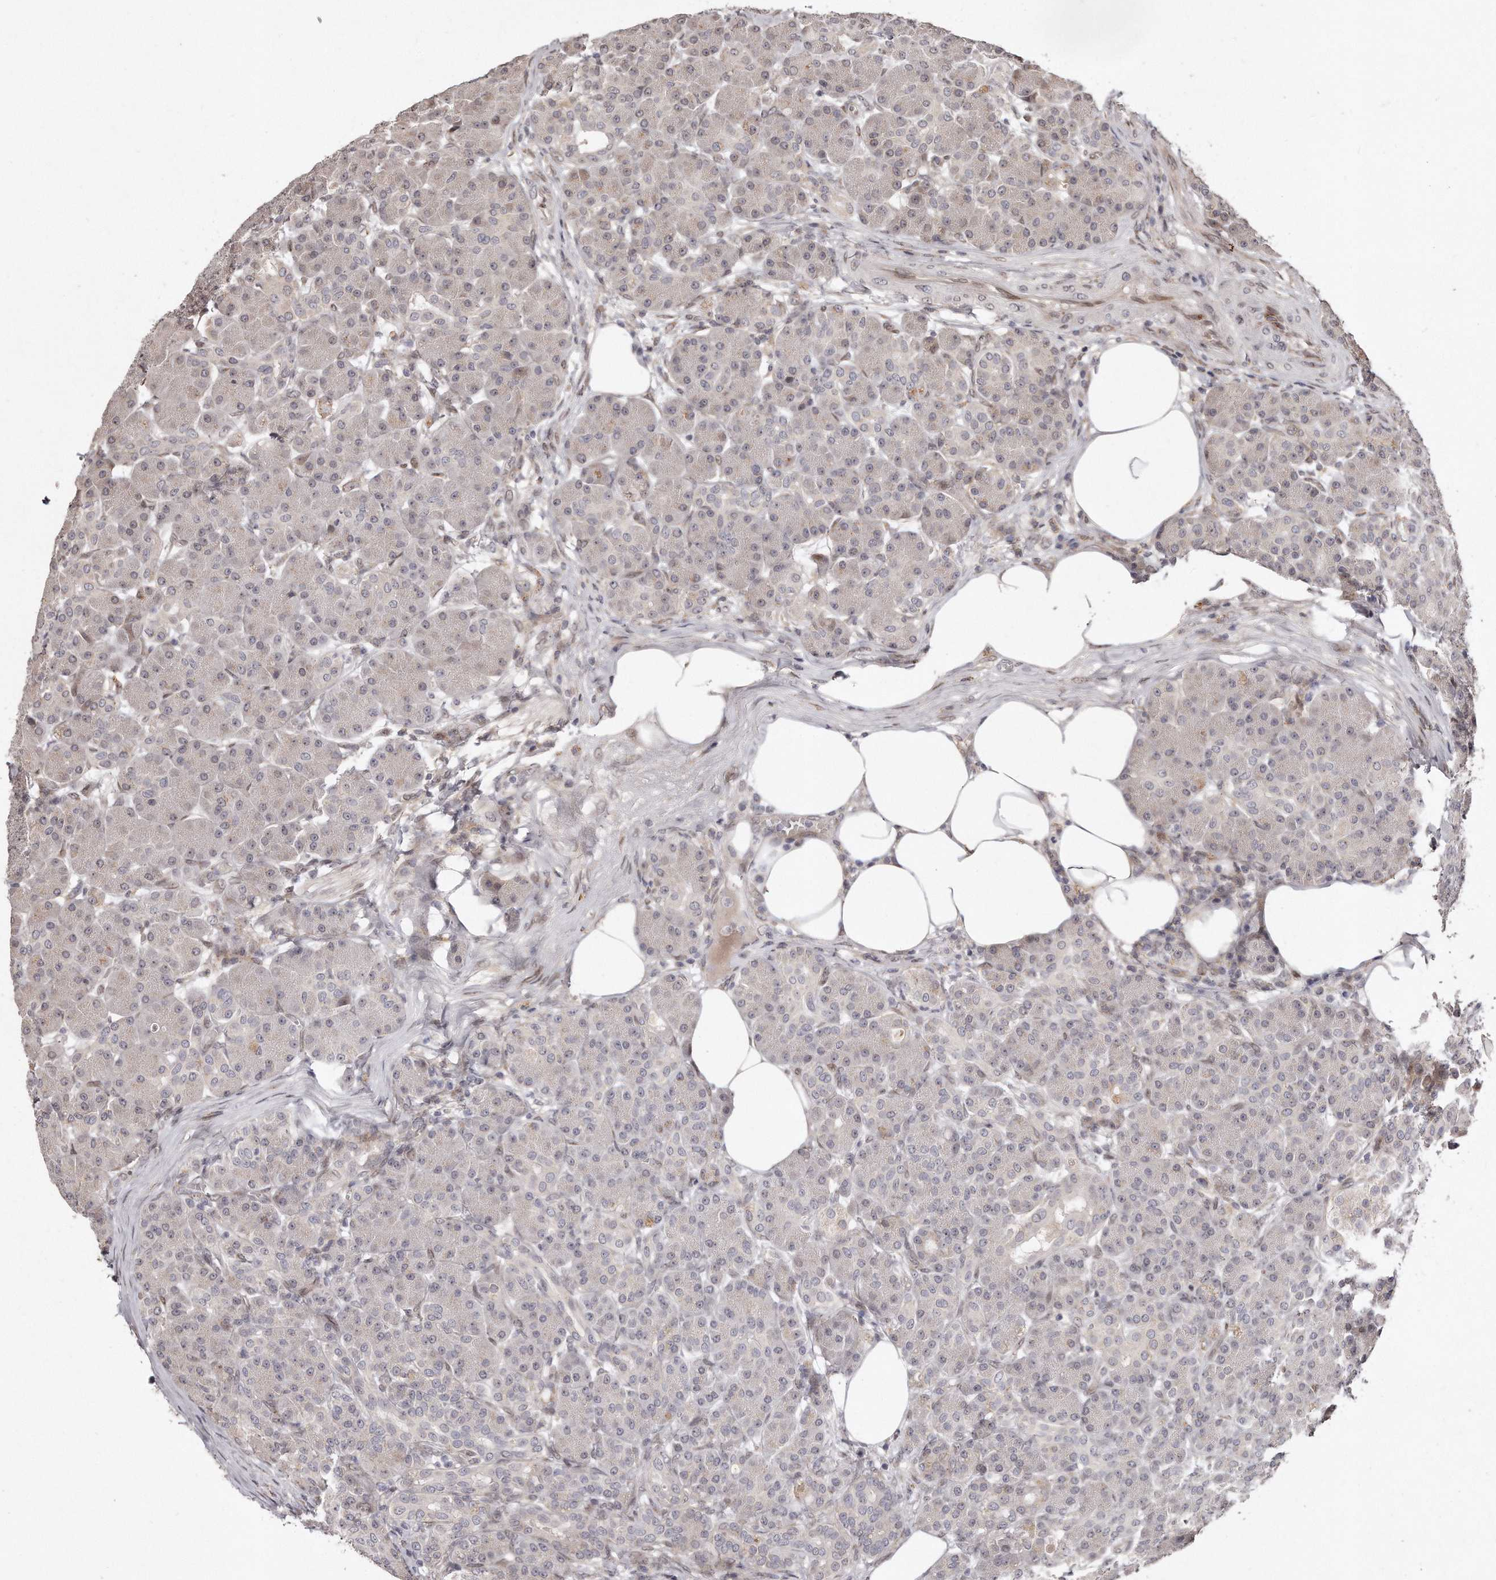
{"staining": {"intensity": "weak", "quantity": "<25%", "location": "cytoplasmic/membranous"}, "tissue": "pancreas", "cell_type": "Exocrine glandular cells", "image_type": "normal", "snomed": [{"axis": "morphology", "description": "Normal tissue, NOS"}, {"axis": "topography", "description": "Pancreas"}], "caption": "IHC micrograph of unremarkable human pancreas stained for a protein (brown), which displays no positivity in exocrine glandular cells.", "gene": "HASPIN", "patient": {"sex": "male", "age": 63}}